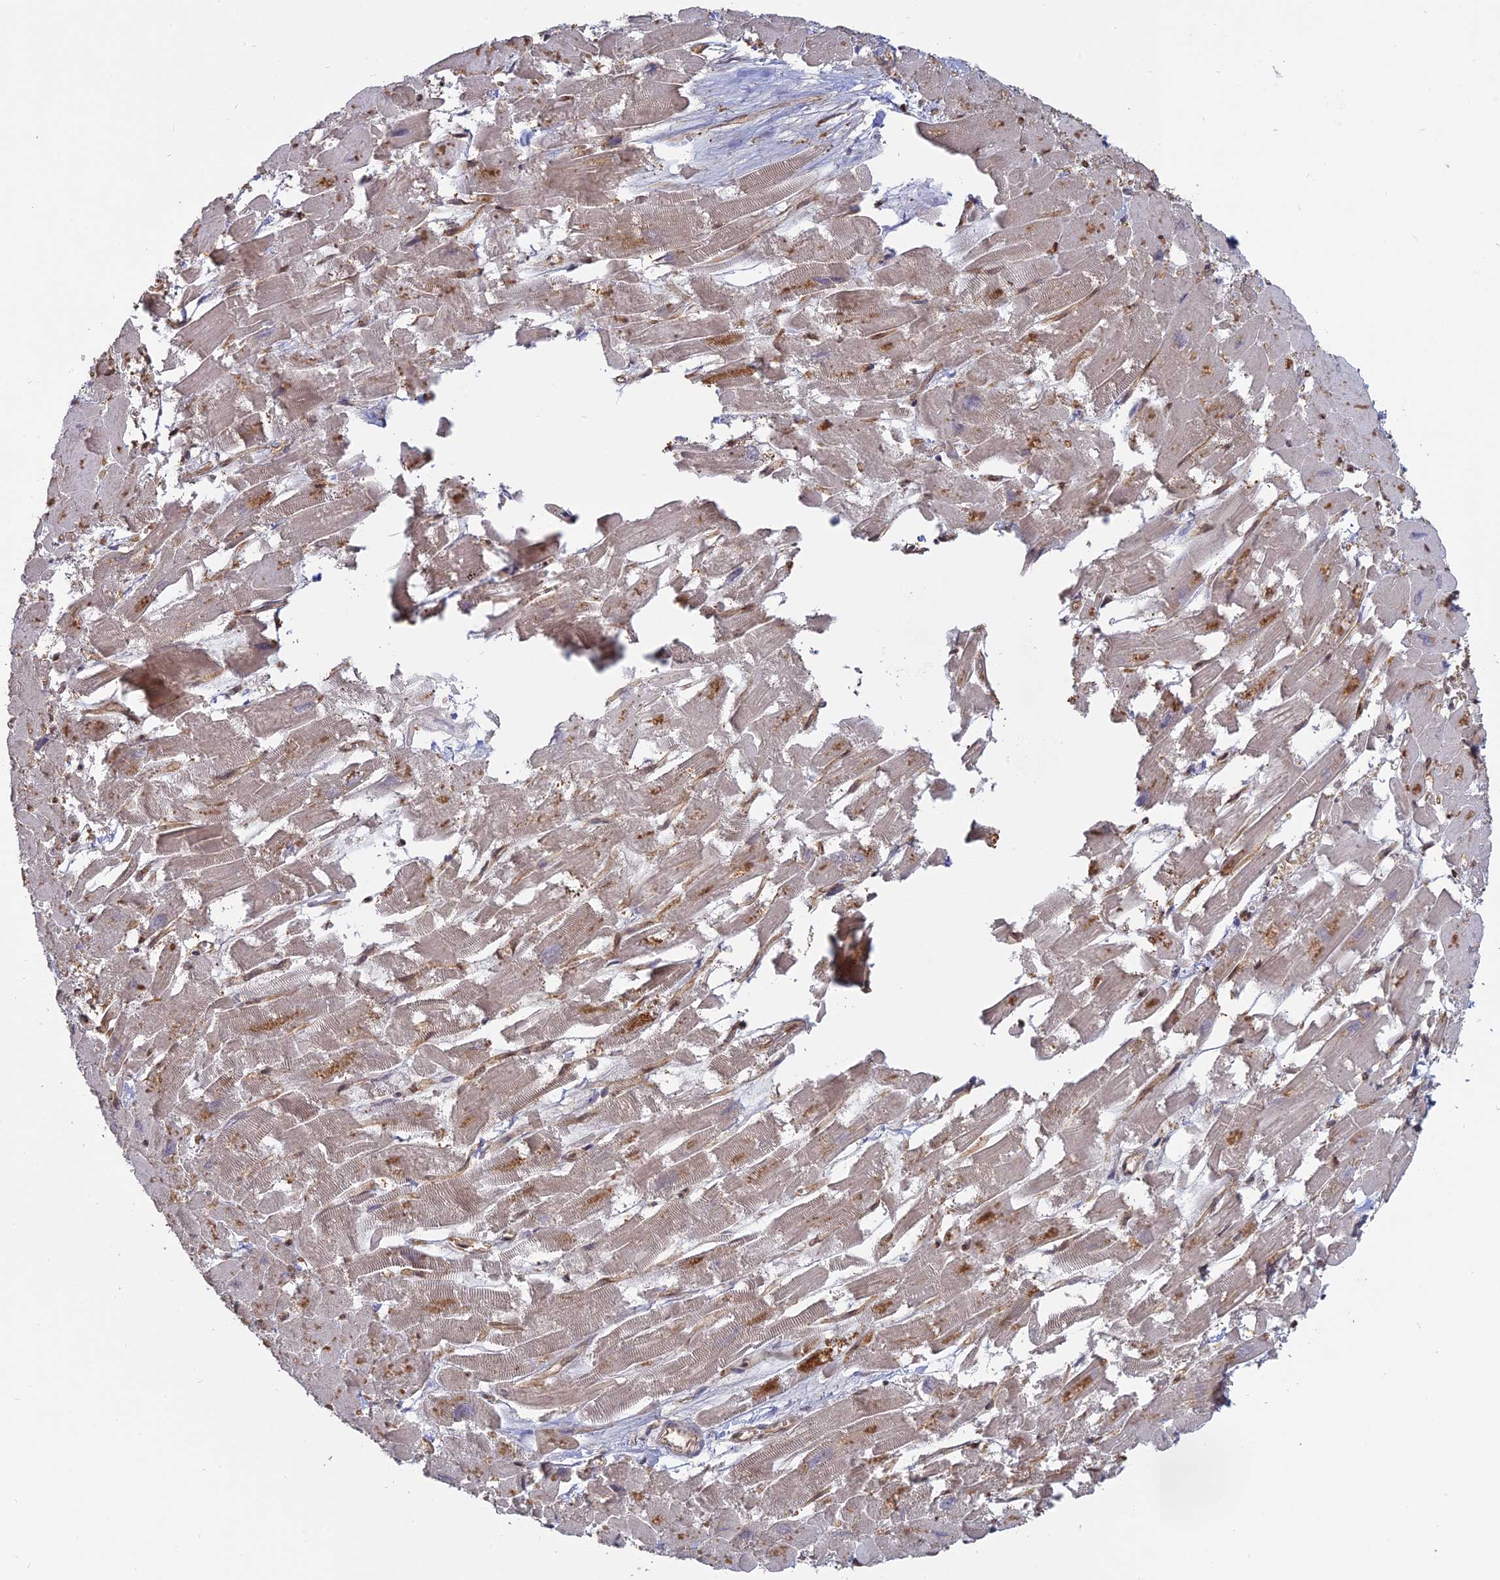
{"staining": {"intensity": "moderate", "quantity": "<25%", "location": "cytoplasmic/membranous"}, "tissue": "heart muscle", "cell_type": "Cardiomyocytes", "image_type": "normal", "snomed": [{"axis": "morphology", "description": "Normal tissue, NOS"}, {"axis": "topography", "description": "Heart"}], "caption": "Moderate cytoplasmic/membranous staining is present in about <25% of cardiomyocytes in normal heart muscle. The staining was performed using DAB (3,3'-diaminobenzidine) to visualize the protein expression in brown, while the nuclei were stained in blue with hematoxylin (Magnification: 20x).", "gene": "PKIG", "patient": {"sex": "male", "age": 54}}